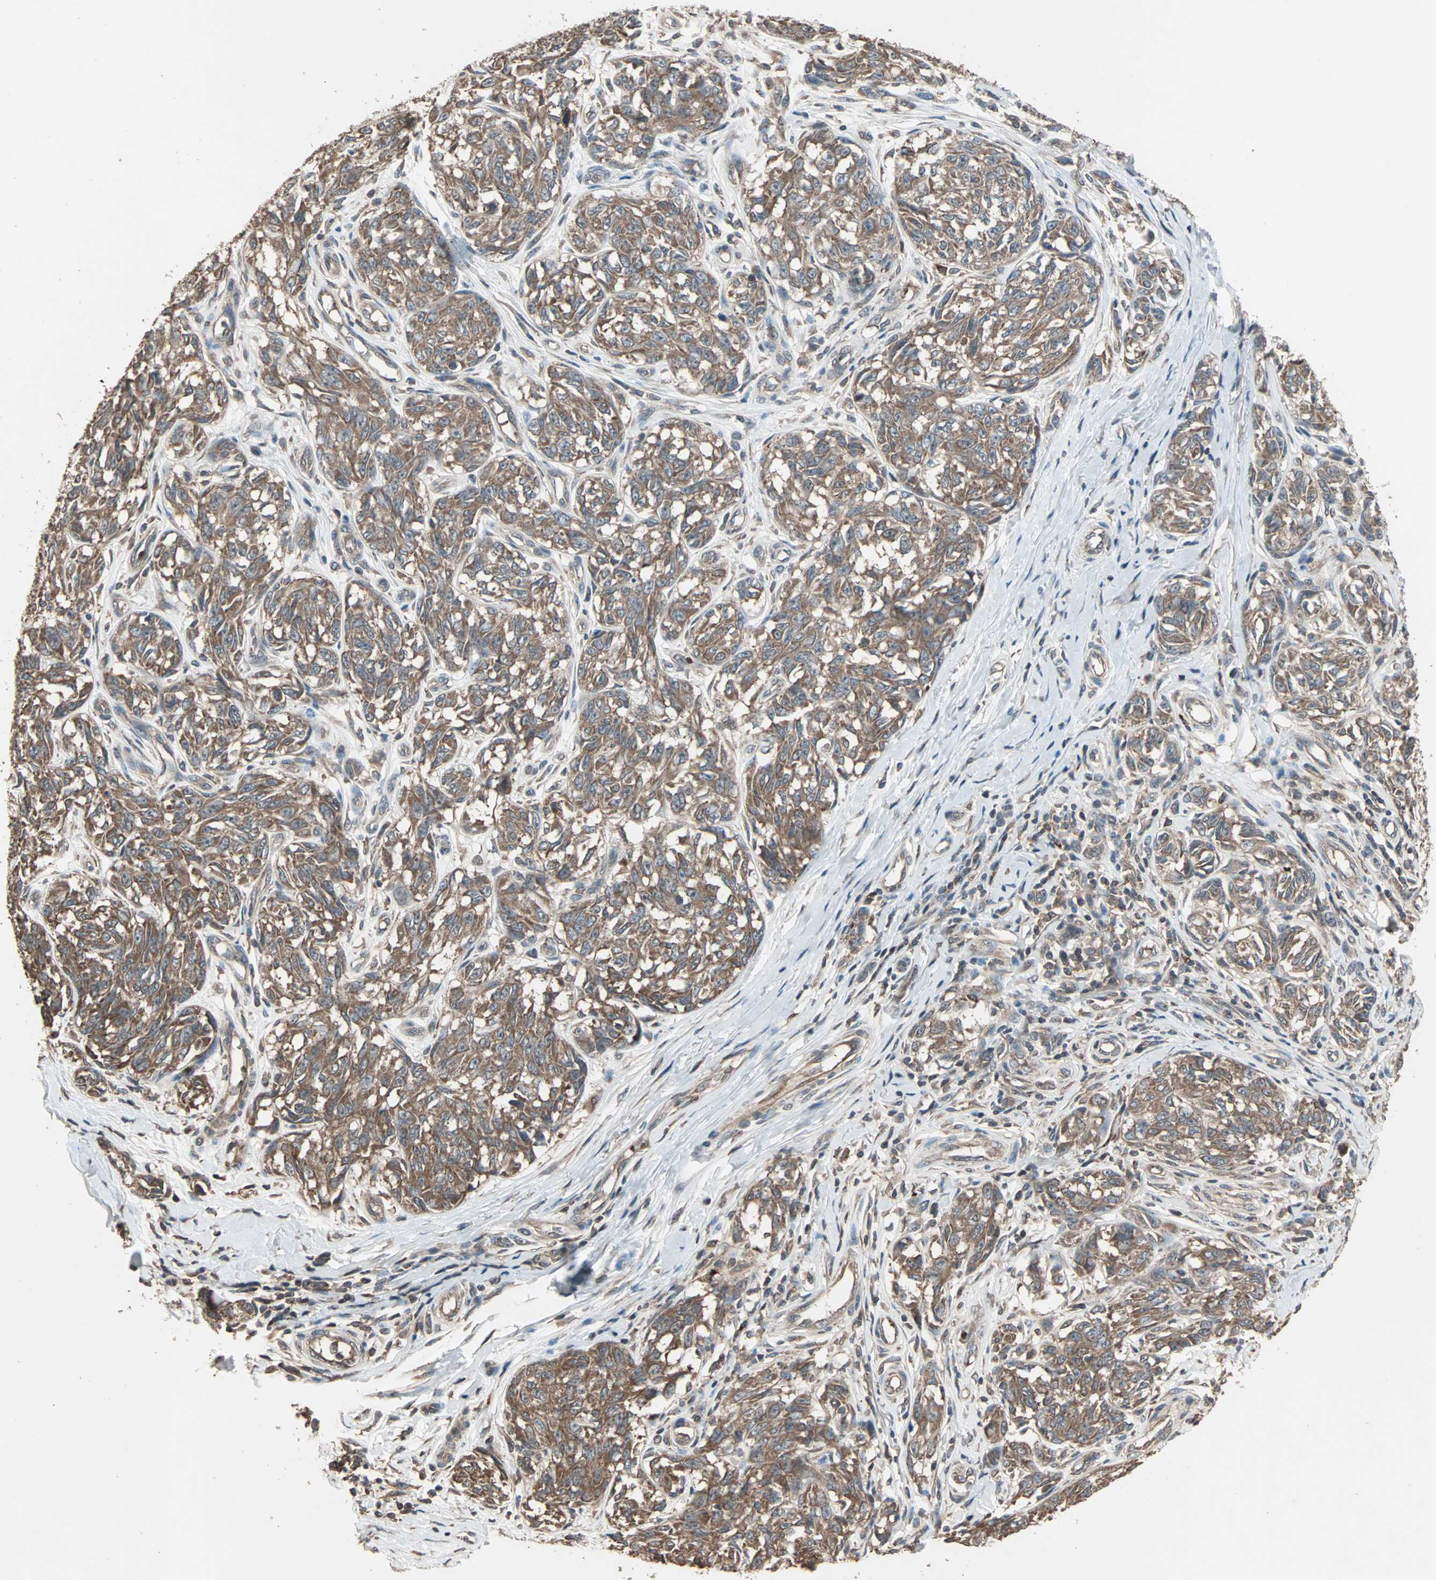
{"staining": {"intensity": "moderate", "quantity": ">75%", "location": "cytoplasmic/membranous"}, "tissue": "melanoma", "cell_type": "Tumor cells", "image_type": "cancer", "snomed": [{"axis": "morphology", "description": "Malignant melanoma, NOS"}, {"axis": "topography", "description": "Skin"}], "caption": "Immunohistochemistry (IHC) of human malignant melanoma displays medium levels of moderate cytoplasmic/membranous positivity in about >75% of tumor cells. (DAB (3,3'-diaminobenzidine) IHC, brown staining for protein, blue staining for nuclei).", "gene": "UBAC1", "patient": {"sex": "female", "age": 64}}